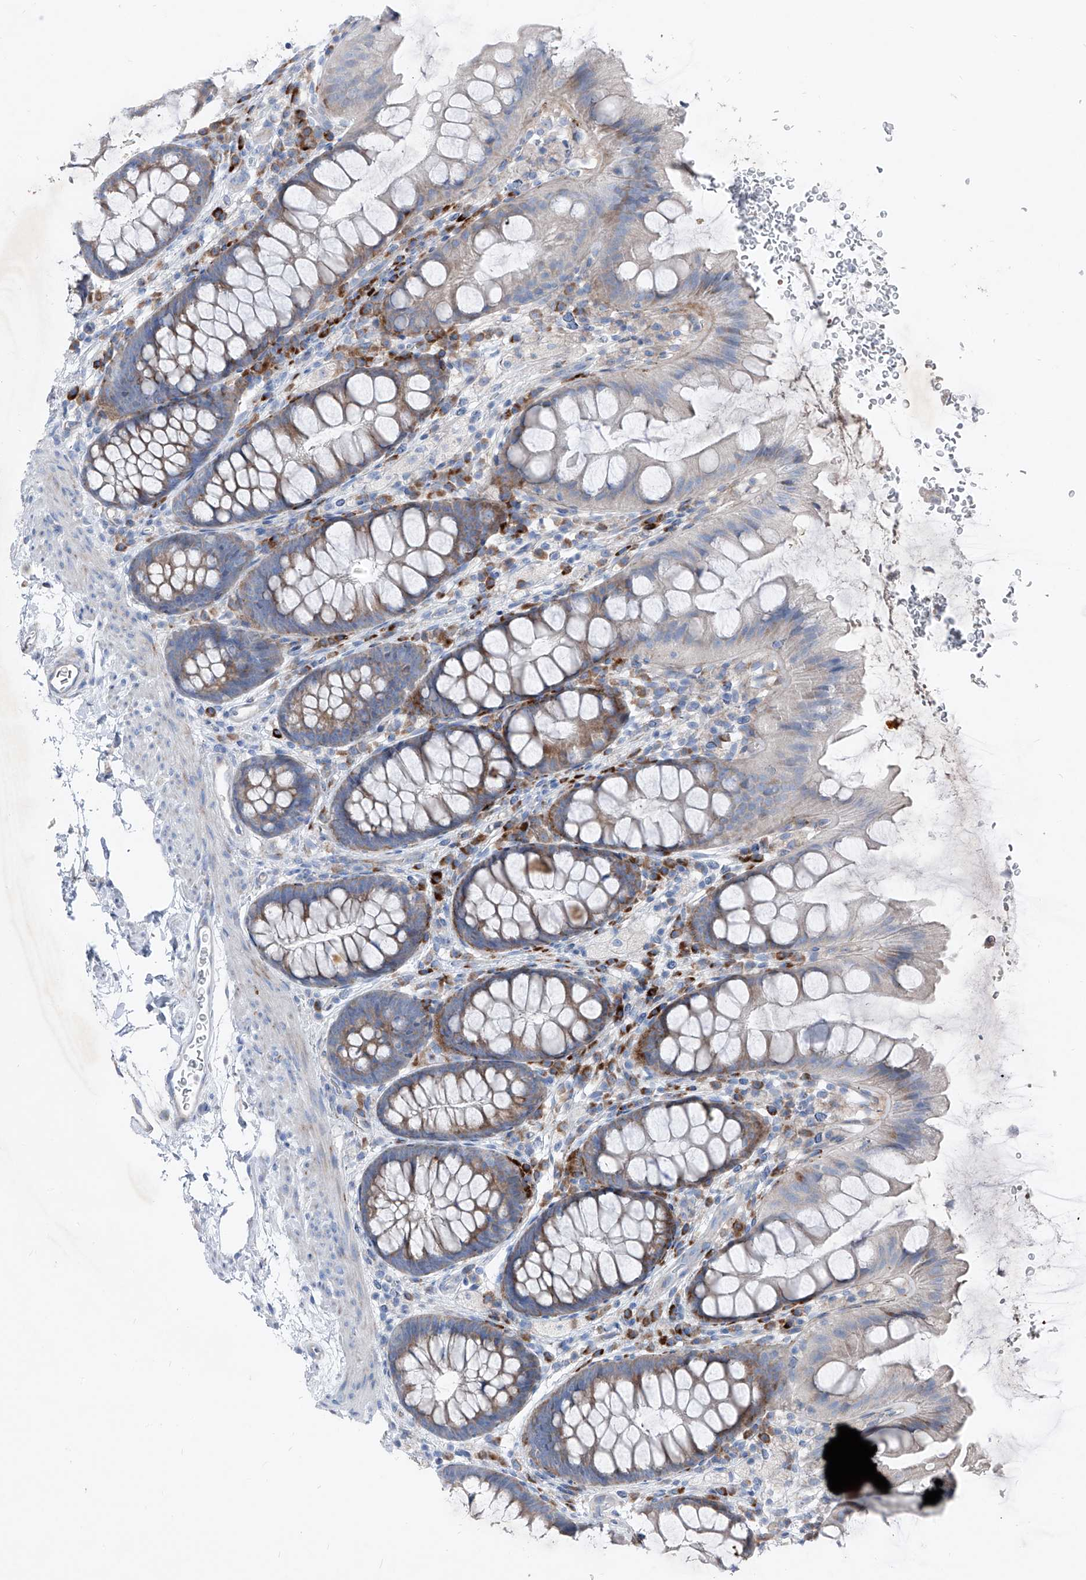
{"staining": {"intensity": "negative", "quantity": "none", "location": "none"}, "tissue": "colon", "cell_type": "Endothelial cells", "image_type": "normal", "snomed": [{"axis": "morphology", "description": "Normal tissue, NOS"}, {"axis": "topography", "description": "Colon"}], "caption": "The IHC micrograph has no significant positivity in endothelial cells of colon. The staining was performed using DAB to visualize the protein expression in brown, while the nuclei were stained in blue with hematoxylin (Magnification: 20x).", "gene": "IFI27", "patient": {"sex": "female", "age": 62}}